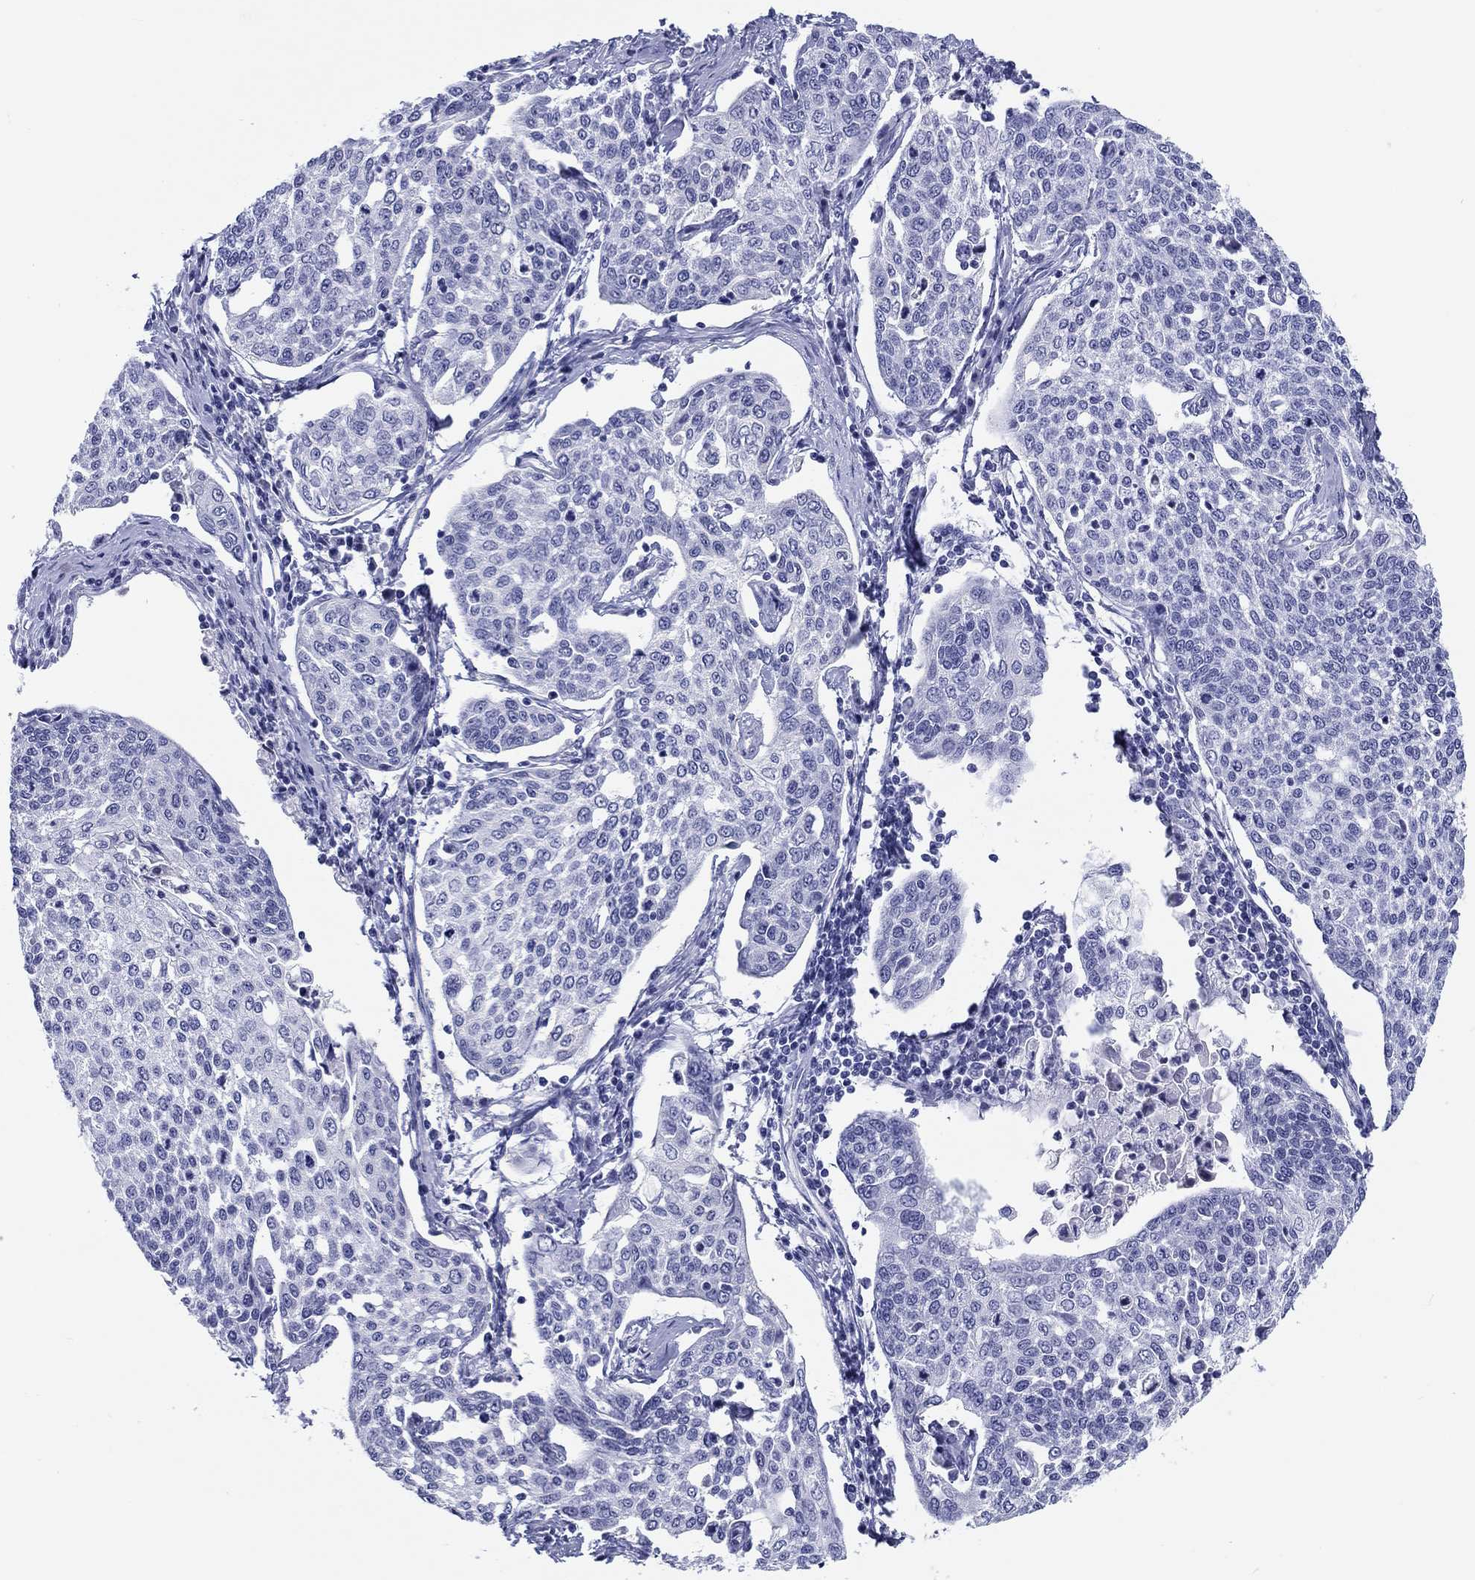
{"staining": {"intensity": "negative", "quantity": "none", "location": "none"}, "tissue": "cervical cancer", "cell_type": "Tumor cells", "image_type": "cancer", "snomed": [{"axis": "morphology", "description": "Squamous cell carcinoma, NOS"}, {"axis": "topography", "description": "Cervix"}], "caption": "IHC of human cervical cancer demonstrates no staining in tumor cells.", "gene": "H1-1", "patient": {"sex": "female", "age": 34}}